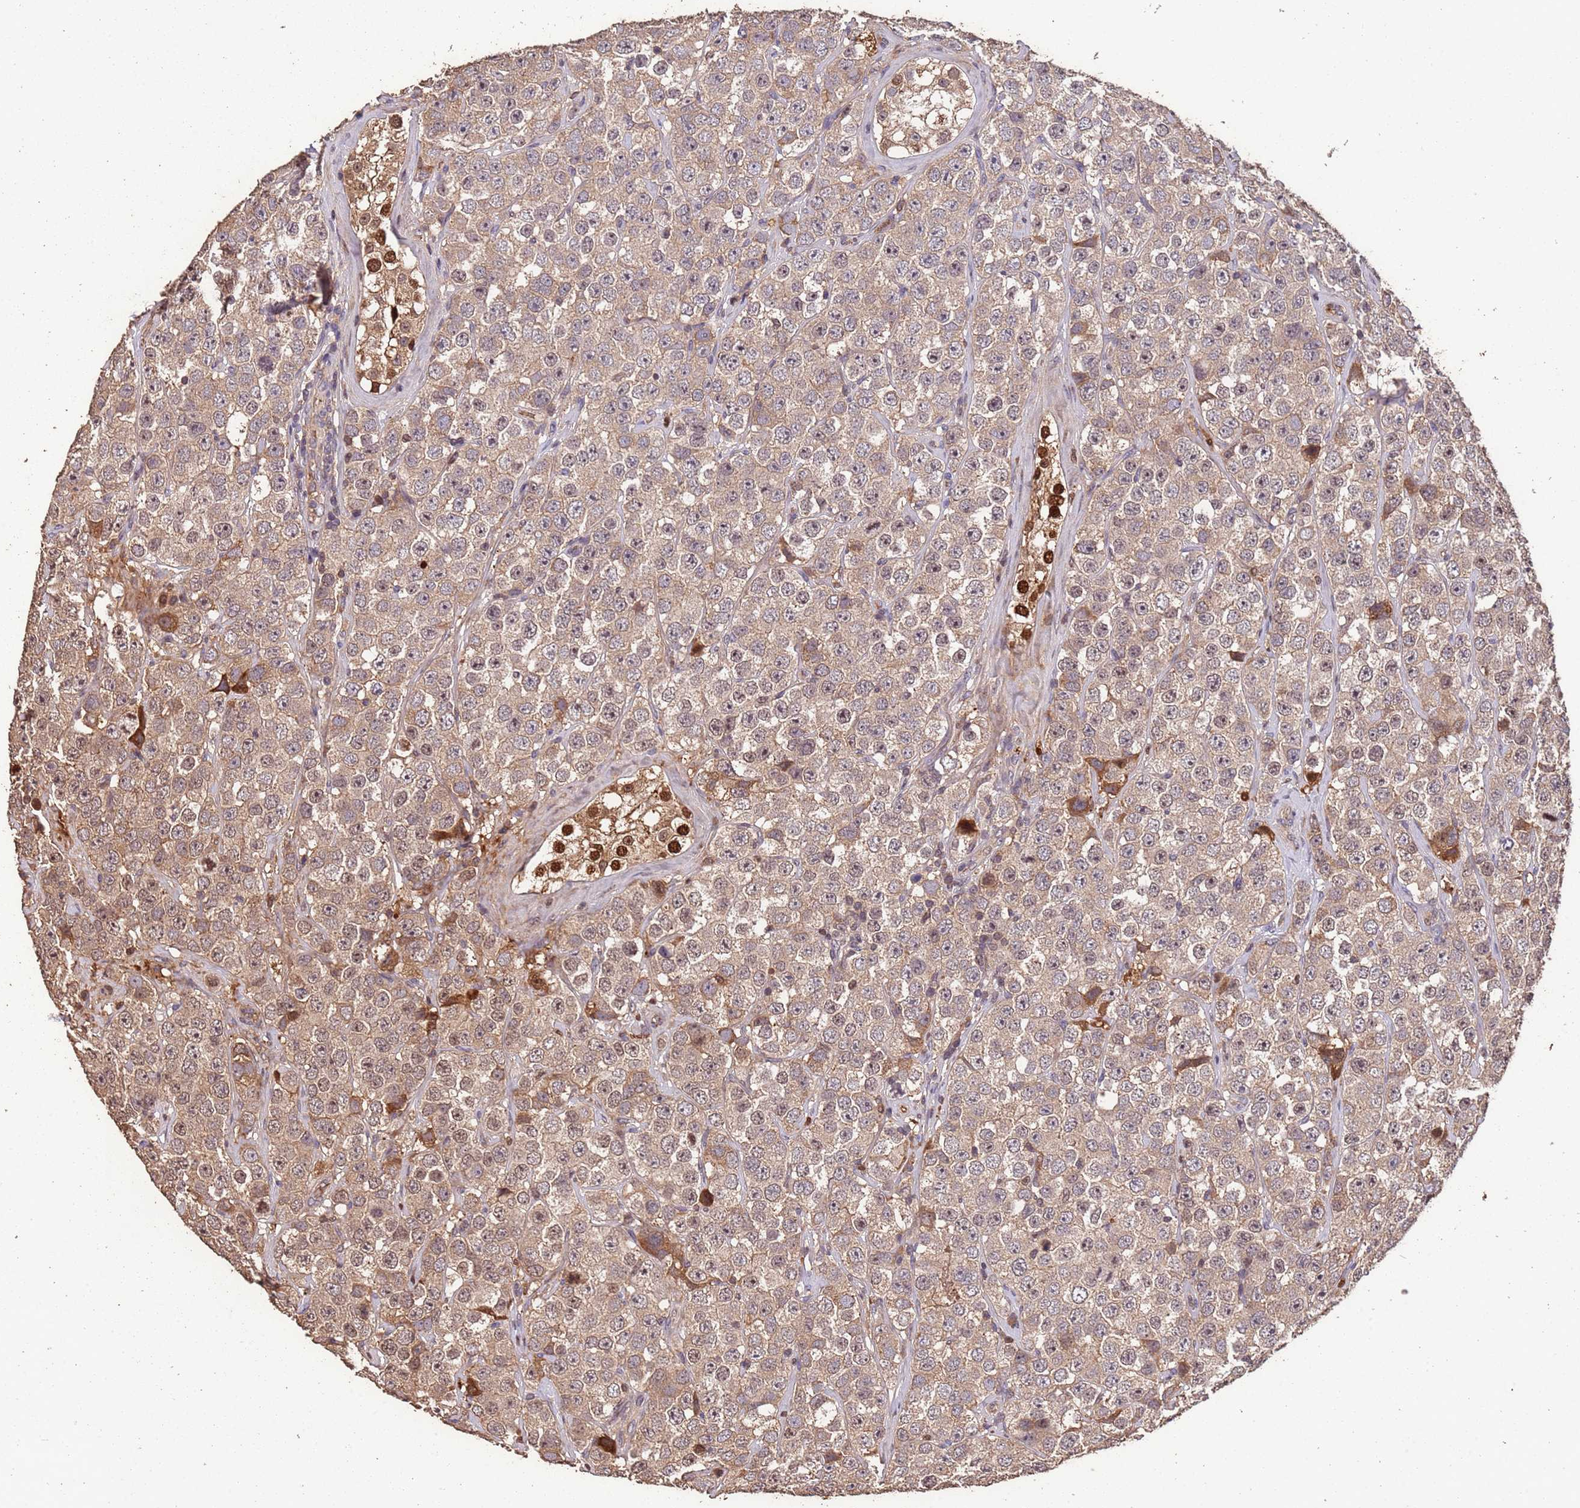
{"staining": {"intensity": "weak", "quantity": ">75%", "location": "cytoplasmic/membranous,nuclear"}, "tissue": "testis cancer", "cell_type": "Tumor cells", "image_type": "cancer", "snomed": [{"axis": "morphology", "description": "Seminoma, NOS"}, {"axis": "topography", "description": "Testis"}], "caption": "Testis cancer was stained to show a protein in brown. There is low levels of weak cytoplasmic/membranous and nuclear staining in approximately >75% of tumor cells.", "gene": "CCDC184", "patient": {"sex": "male", "age": 28}}